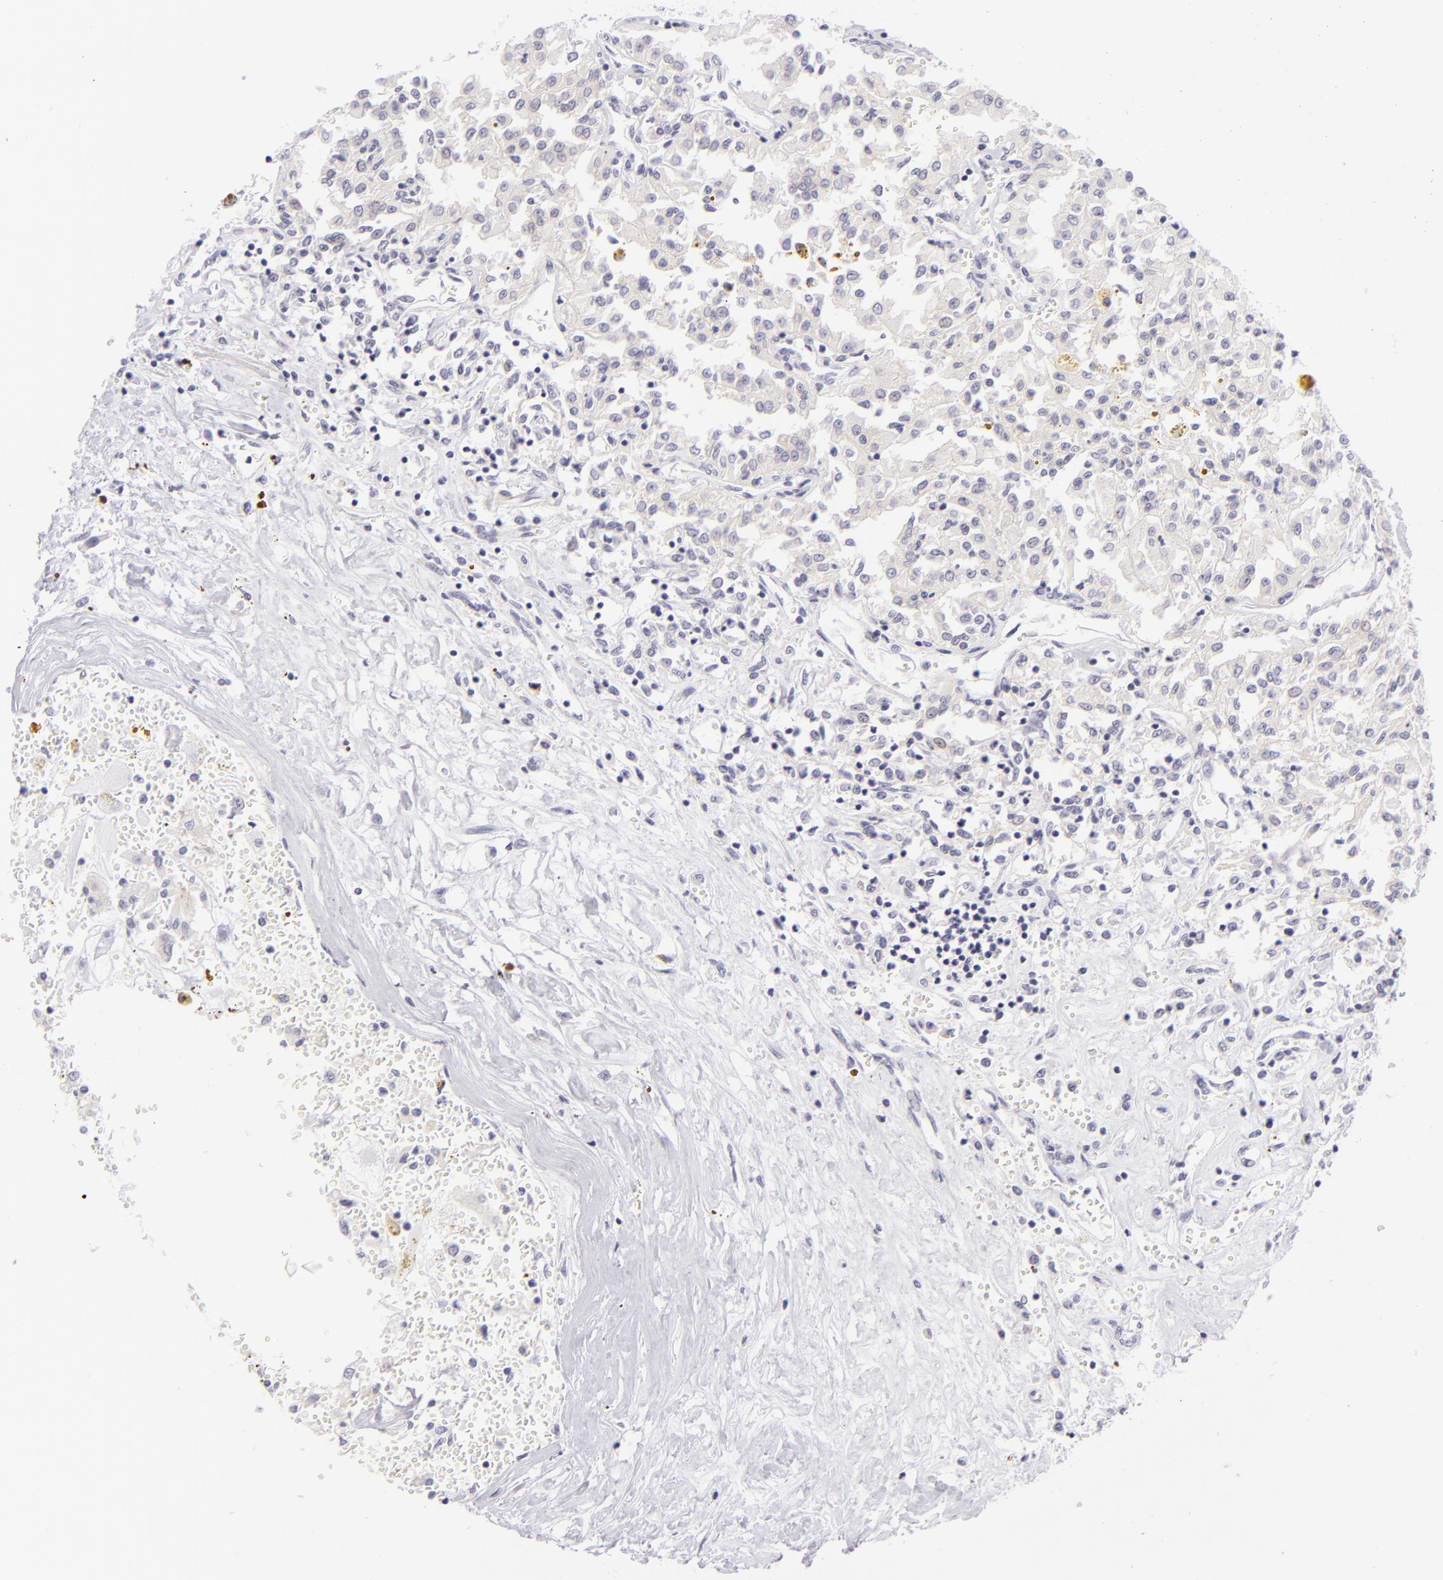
{"staining": {"intensity": "negative", "quantity": "none", "location": "none"}, "tissue": "renal cancer", "cell_type": "Tumor cells", "image_type": "cancer", "snomed": [{"axis": "morphology", "description": "Adenocarcinoma, NOS"}, {"axis": "topography", "description": "Kidney"}], "caption": "The IHC photomicrograph has no significant expression in tumor cells of renal cancer (adenocarcinoma) tissue.", "gene": "DLG4", "patient": {"sex": "male", "age": 78}}